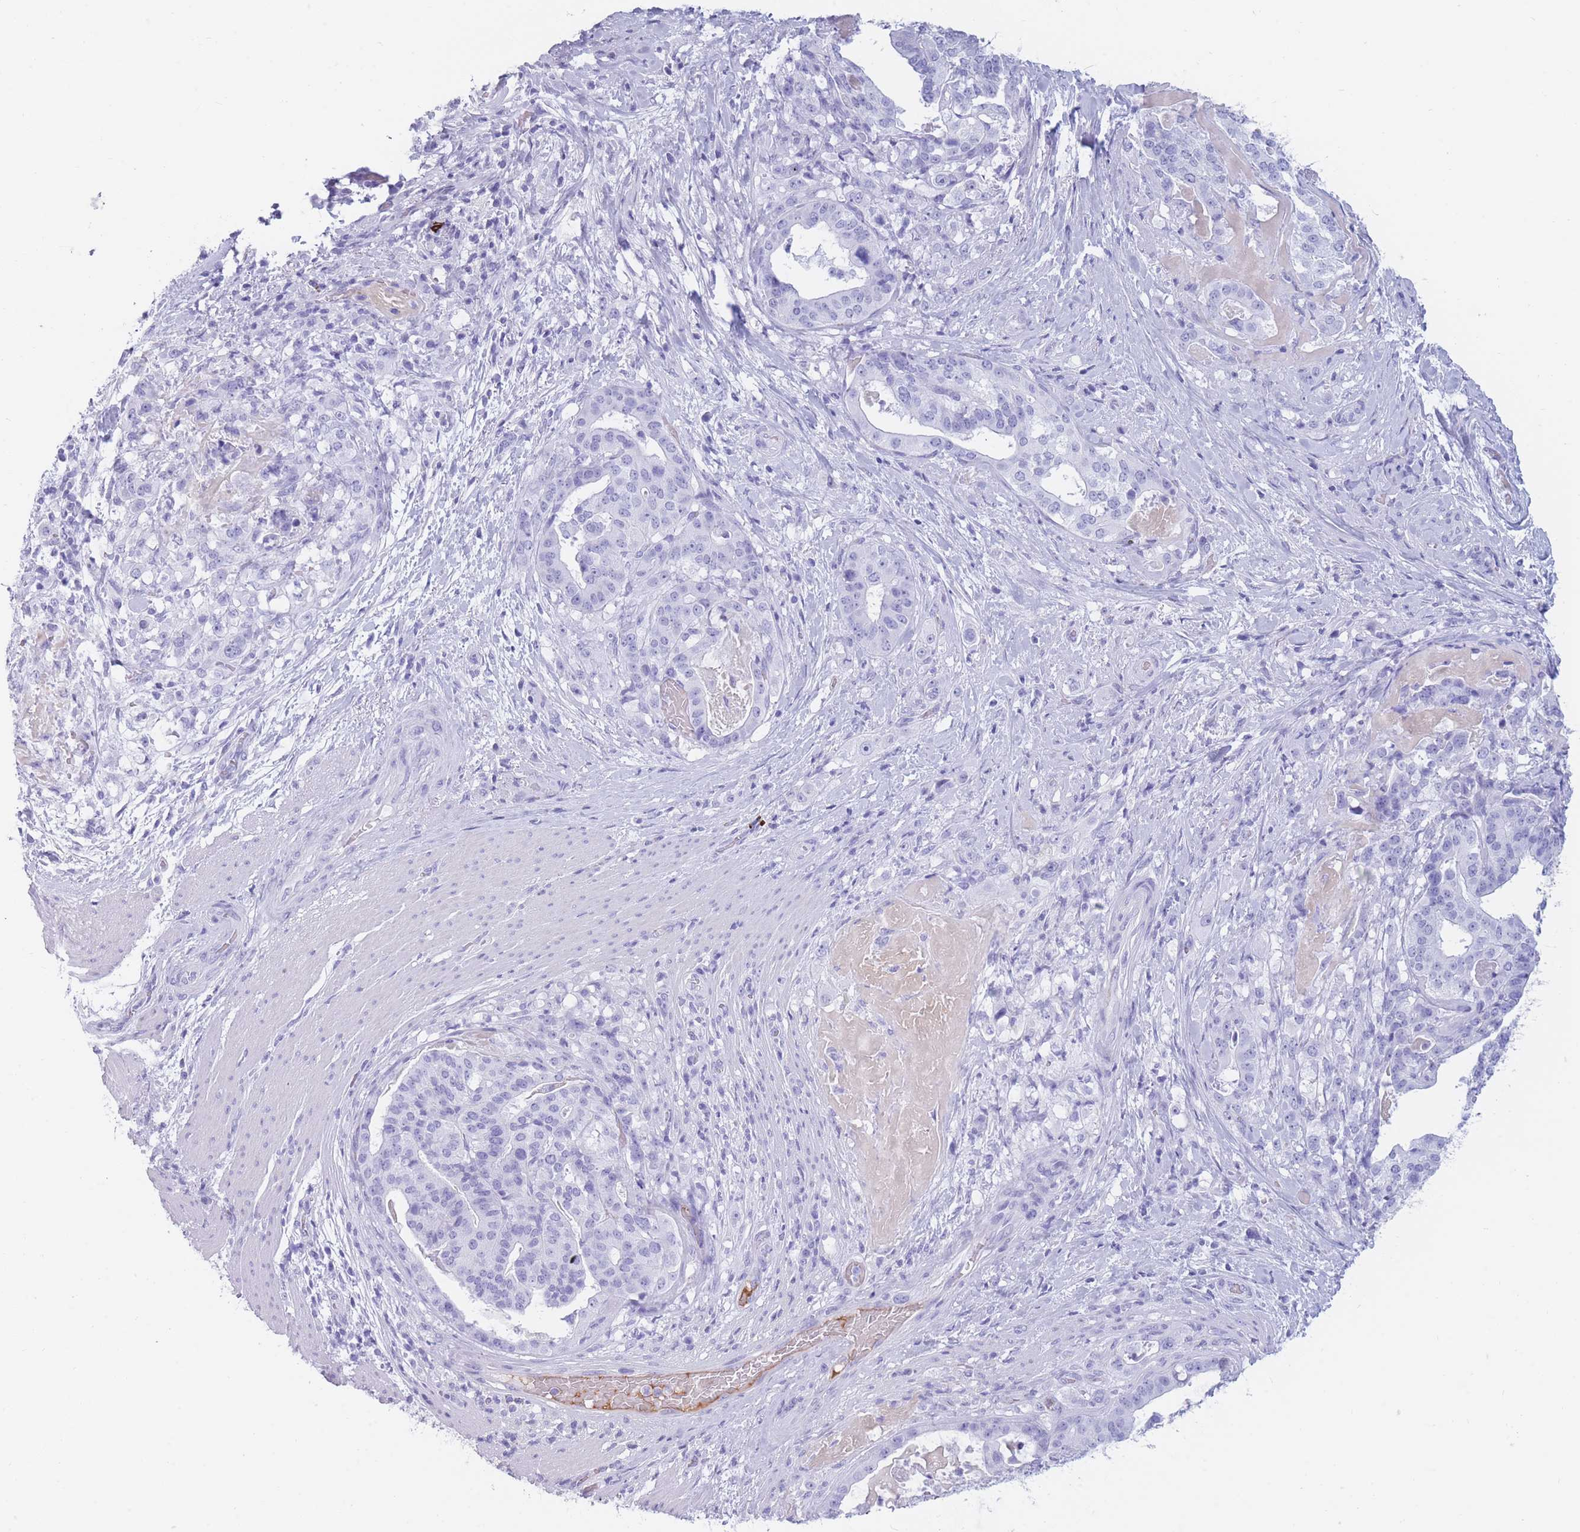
{"staining": {"intensity": "negative", "quantity": "none", "location": "none"}, "tissue": "stomach cancer", "cell_type": "Tumor cells", "image_type": "cancer", "snomed": [{"axis": "morphology", "description": "Adenocarcinoma, NOS"}, {"axis": "topography", "description": "Stomach"}], "caption": "Tumor cells show no significant protein positivity in stomach cancer (adenocarcinoma).", "gene": "TNFSF11", "patient": {"sex": "male", "age": 48}}